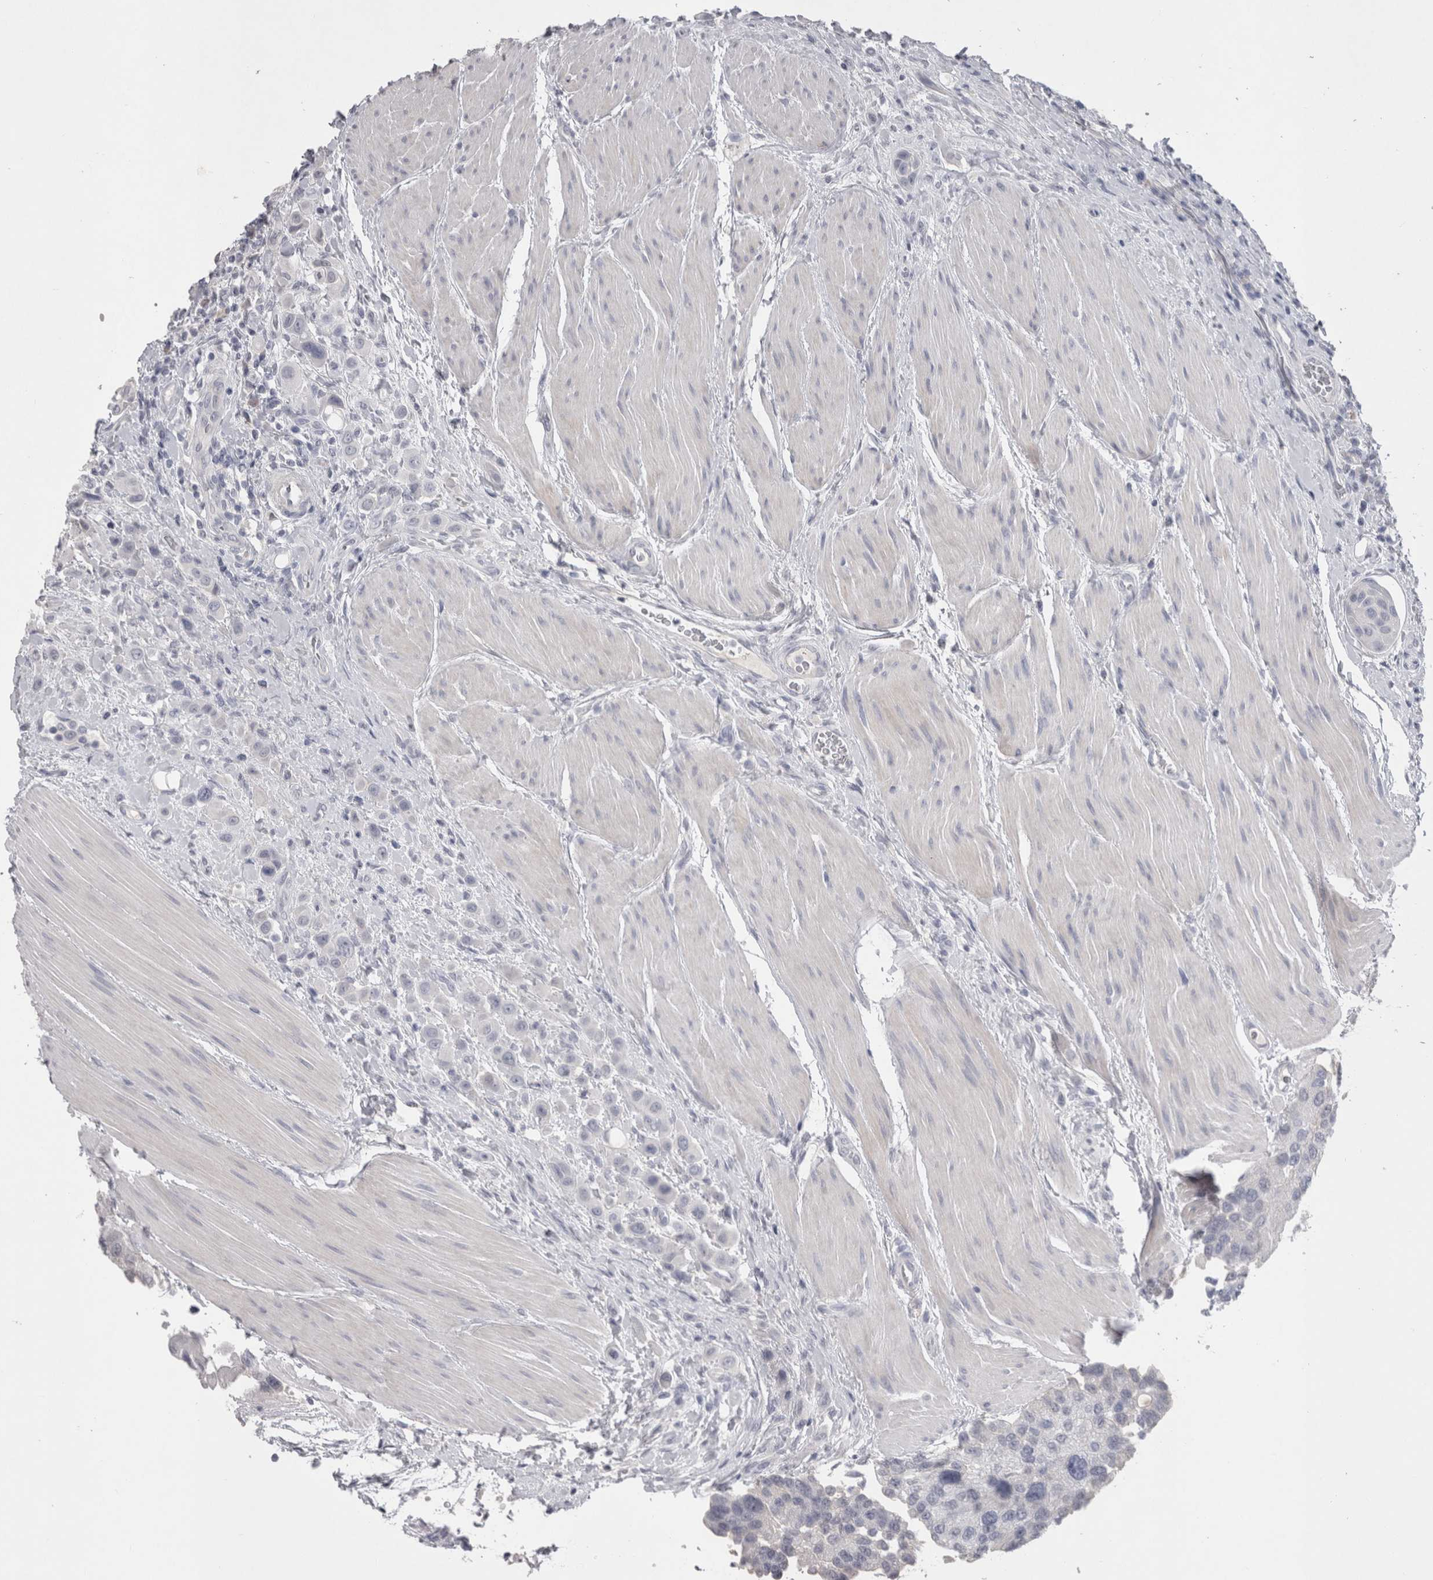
{"staining": {"intensity": "negative", "quantity": "none", "location": "none"}, "tissue": "urothelial cancer", "cell_type": "Tumor cells", "image_type": "cancer", "snomed": [{"axis": "morphology", "description": "Urothelial carcinoma, High grade"}, {"axis": "topography", "description": "Urinary bladder"}], "caption": "This photomicrograph is of urothelial carcinoma (high-grade) stained with IHC to label a protein in brown with the nuclei are counter-stained blue. There is no positivity in tumor cells.", "gene": "ADAM2", "patient": {"sex": "male", "age": 50}}